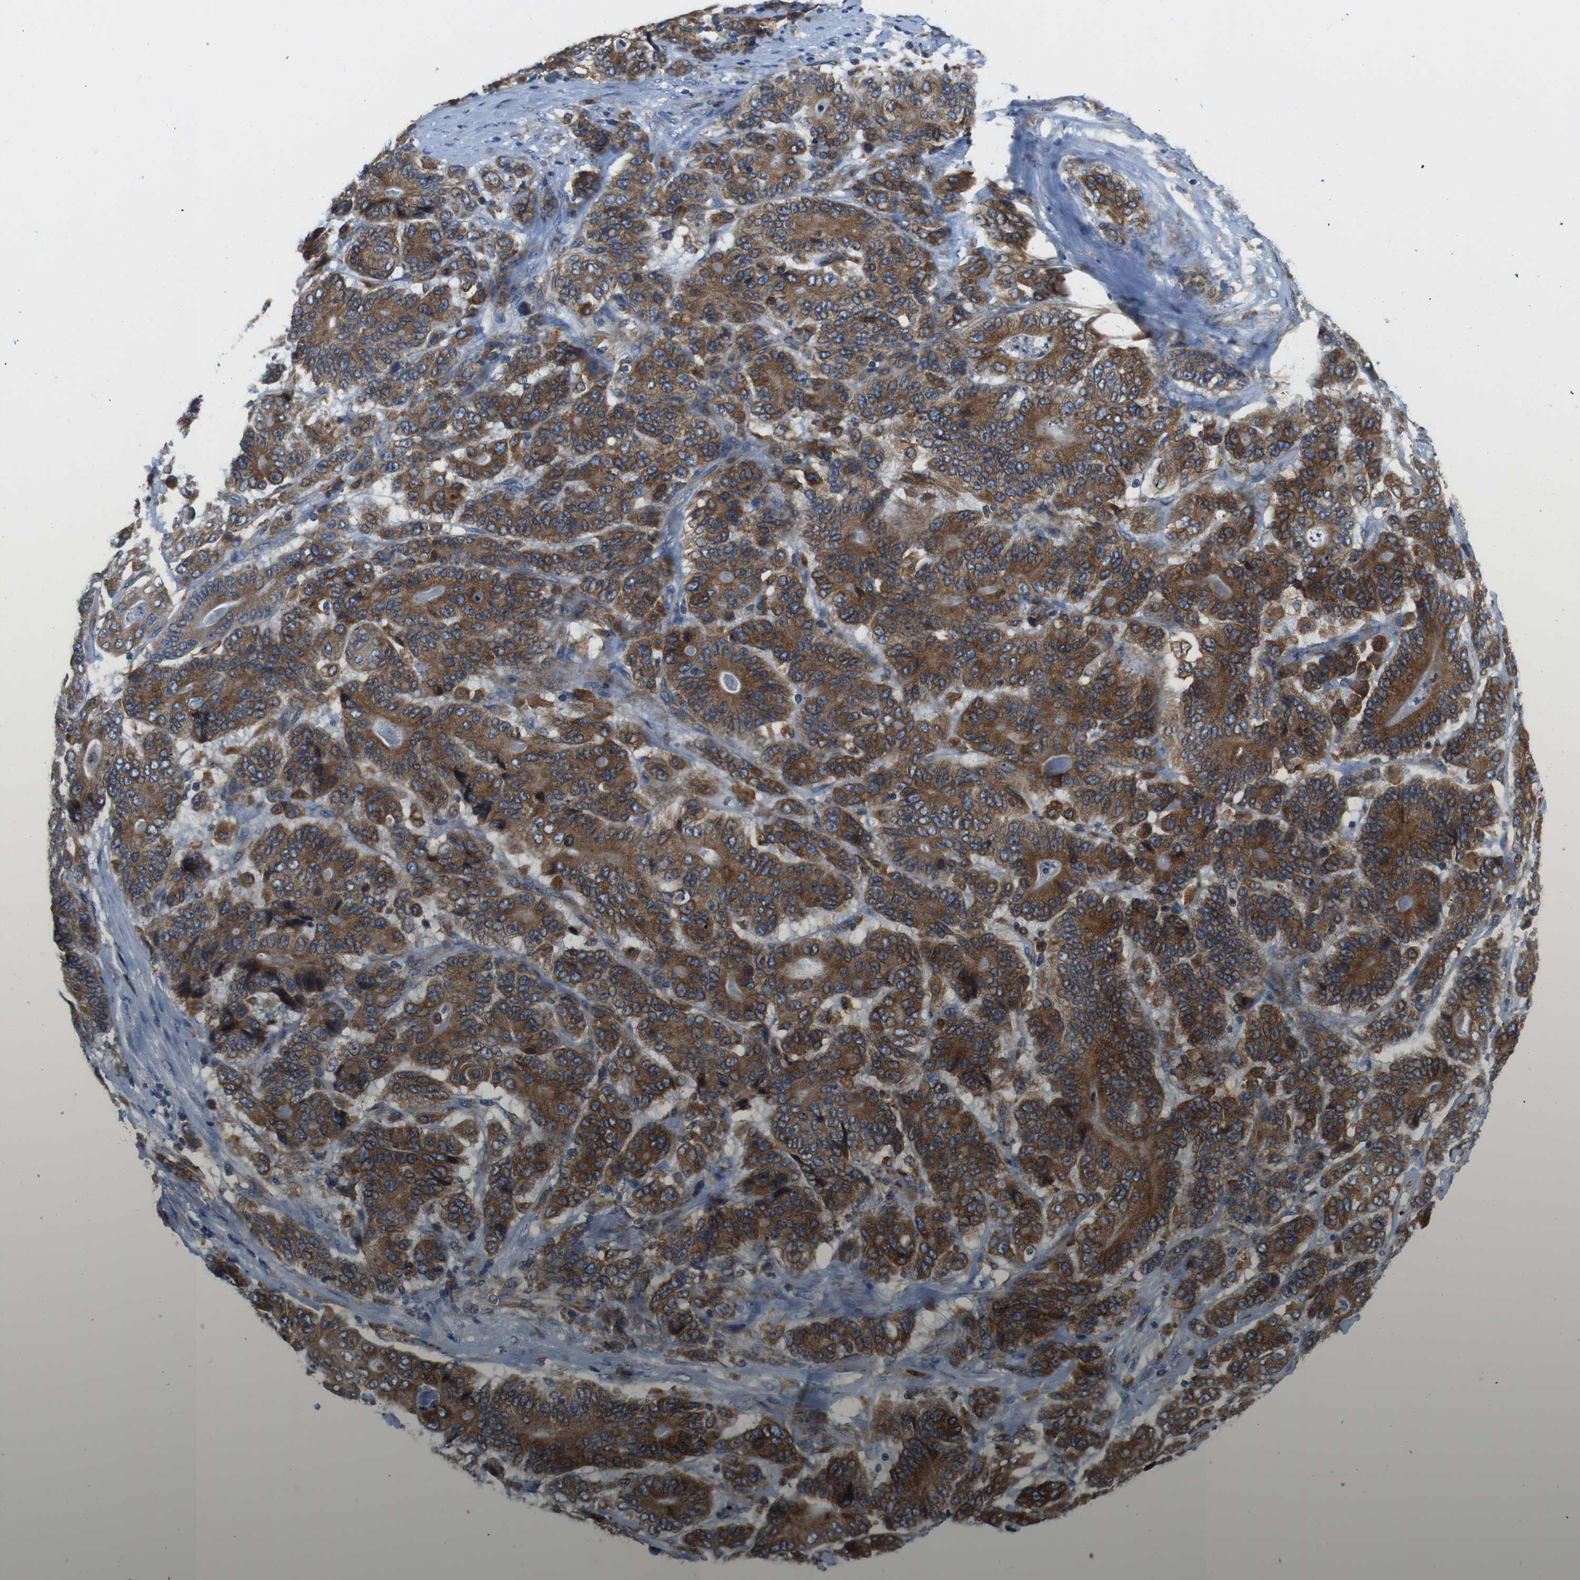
{"staining": {"intensity": "strong", "quantity": ">75%", "location": "cytoplasmic/membranous"}, "tissue": "stomach cancer", "cell_type": "Tumor cells", "image_type": "cancer", "snomed": [{"axis": "morphology", "description": "Adenocarcinoma, NOS"}, {"axis": "topography", "description": "Stomach"}], "caption": "The histopathology image exhibits a brown stain indicating the presence of a protein in the cytoplasmic/membranous of tumor cells in stomach adenocarcinoma. (Brightfield microscopy of DAB IHC at high magnification).", "gene": "UGGT1", "patient": {"sex": "female", "age": 73}}